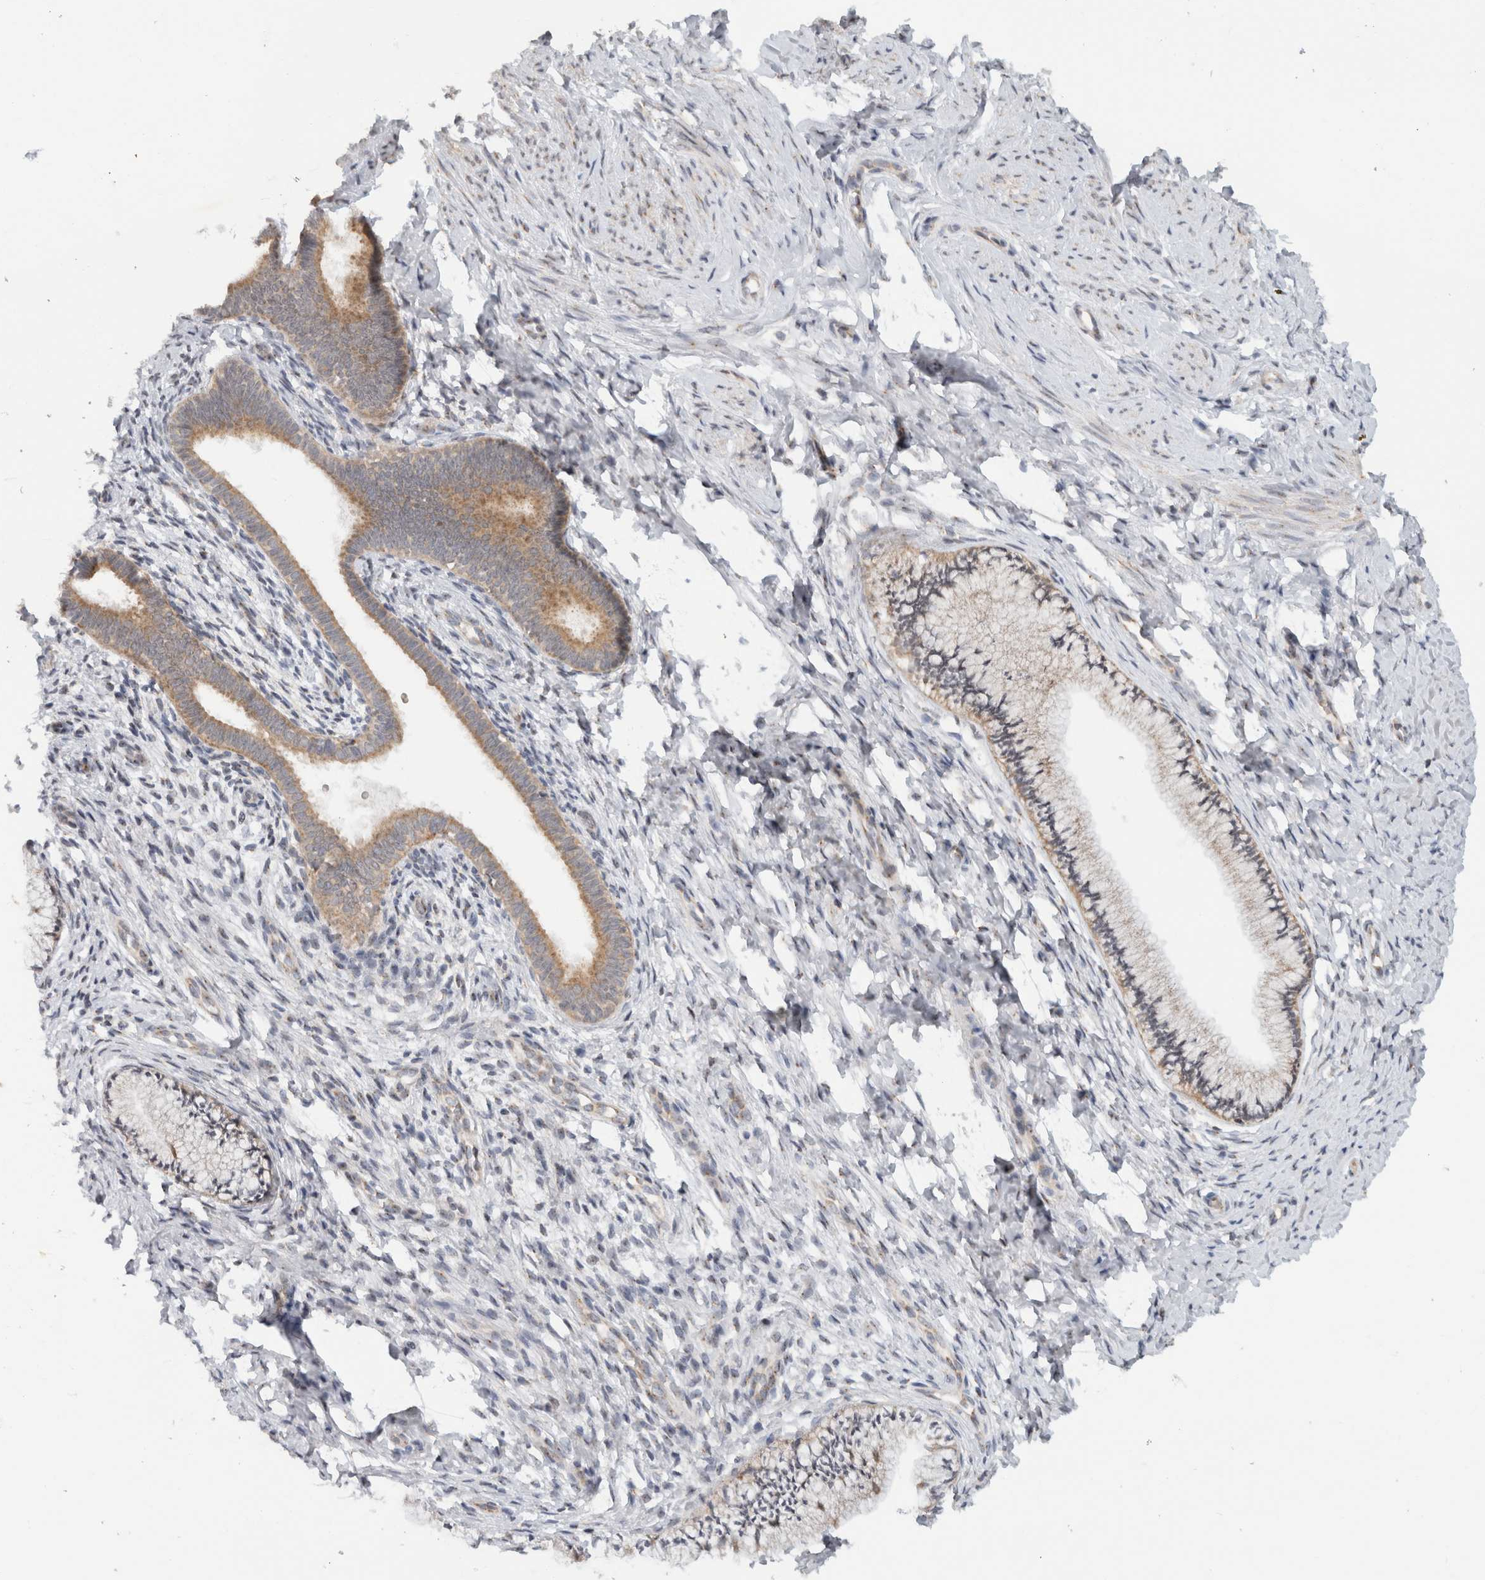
{"staining": {"intensity": "weak", "quantity": ">75%", "location": "cytoplasmic/membranous"}, "tissue": "cervix", "cell_type": "Glandular cells", "image_type": "normal", "snomed": [{"axis": "morphology", "description": "Normal tissue, NOS"}, {"axis": "topography", "description": "Cervix"}], "caption": "Glandular cells show low levels of weak cytoplasmic/membranous expression in about >75% of cells in normal cervix. The protein is stained brown, and the nuclei are stained in blue (DAB IHC with brightfield microscopy, high magnification).", "gene": "CMC2", "patient": {"sex": "female", "age": 36}}